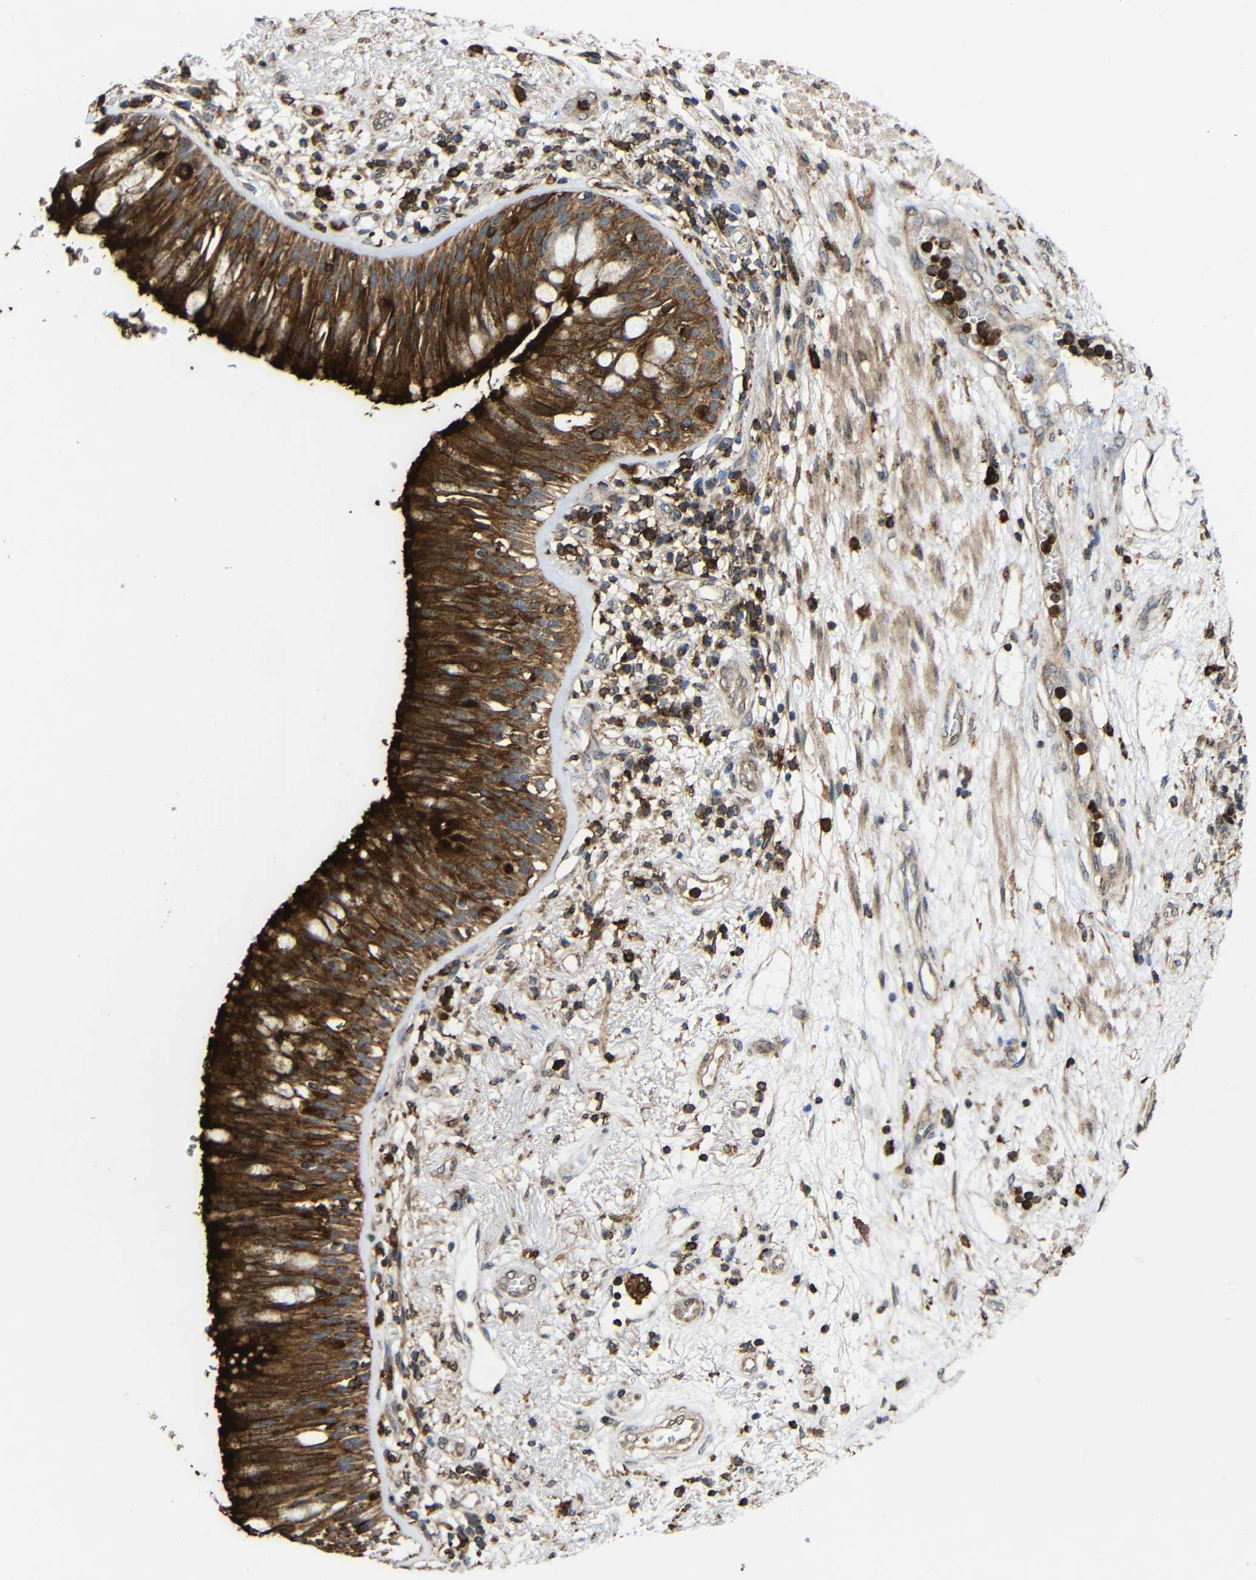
{"staining": {"intensity": "strong", "quantity": ">75%", "location": "cytoplasmic/membranous"}, "tissue": "bronchus", "cell_type": "Respiratory epithelial cells", "image_type": "normal", "snomed": [{"axis": "morphology", "description": "Normal tissue, NOS"}, {"axis": "morphology", "description": "Adenocarcinoma, NOS"}, {"axis": "morphology", "description": "Adenocarcinoma, metastatic, NOS"}, {"axis": "topography", "description": "Lymph node"}, {"axis": "topography", "description": "Bronchus"}, {"axis": "topography", "description": "Lung"}], "caption": "Immunohistochemical staining of normal bronchus reveals strong cytoplasmic/membranous protein staining in approximately >75% of respiratory epithelial cells.", "gene": "C1GALT1", "patient": {"sex": "female", "age": 54}}